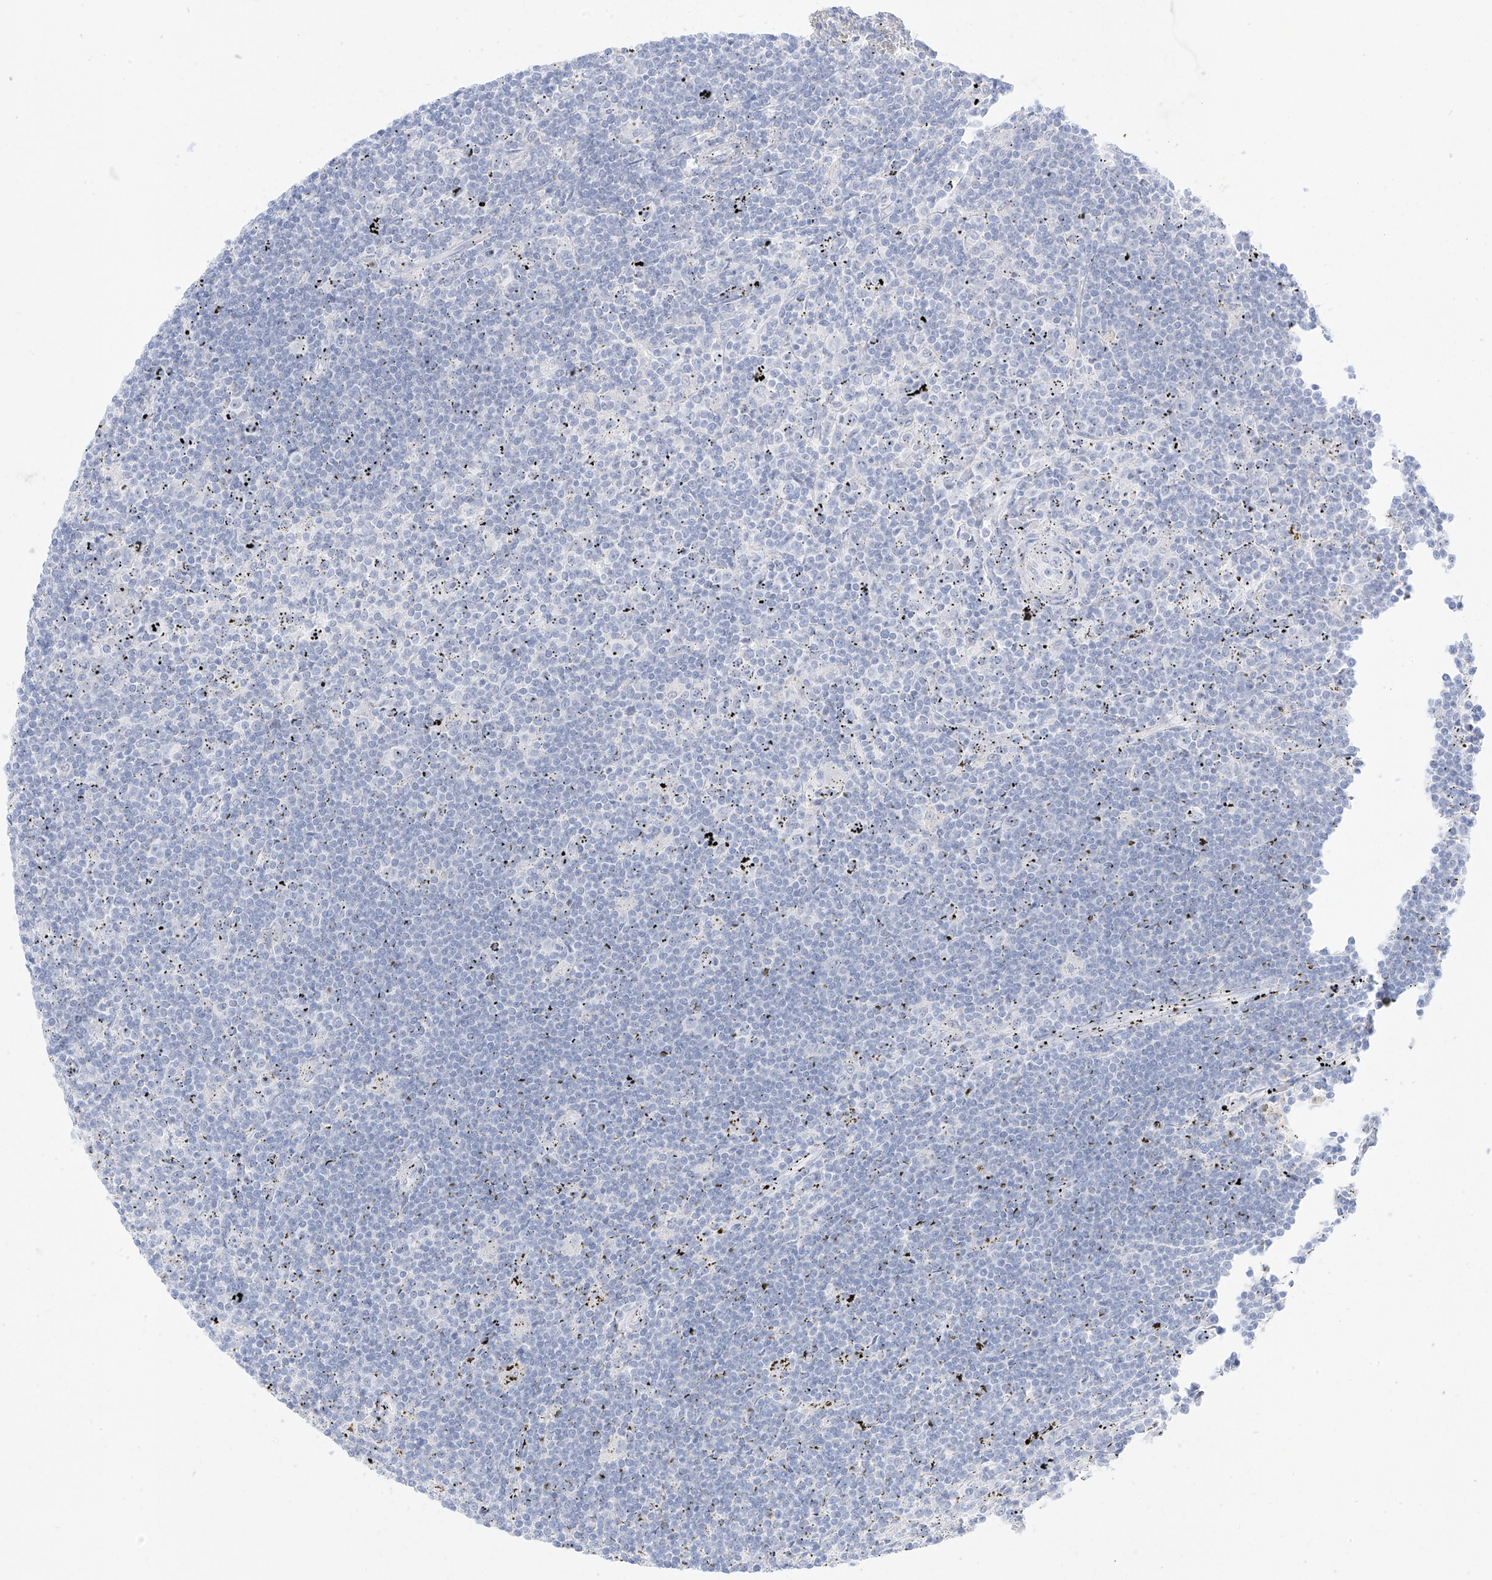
{"staining": {"intensity": "negative", "quantity": "none", "location": "none"}, "tissue": "lymphoma", "cell_type": "Tumor cells", "image_type": "cancer", "snomed": [{"axis": "morphology", "description": "Malignant lymphoma, non-Hodgkin's type, Low grade"}, {"axis": "topography", "description": "Spleen"}], "caption": "Lymphoma stained for a protein using immunohistochemistry reveals no expression tumor cells.", "gene": "PSPH", "patient": {"sex": "male", "age": 76}}